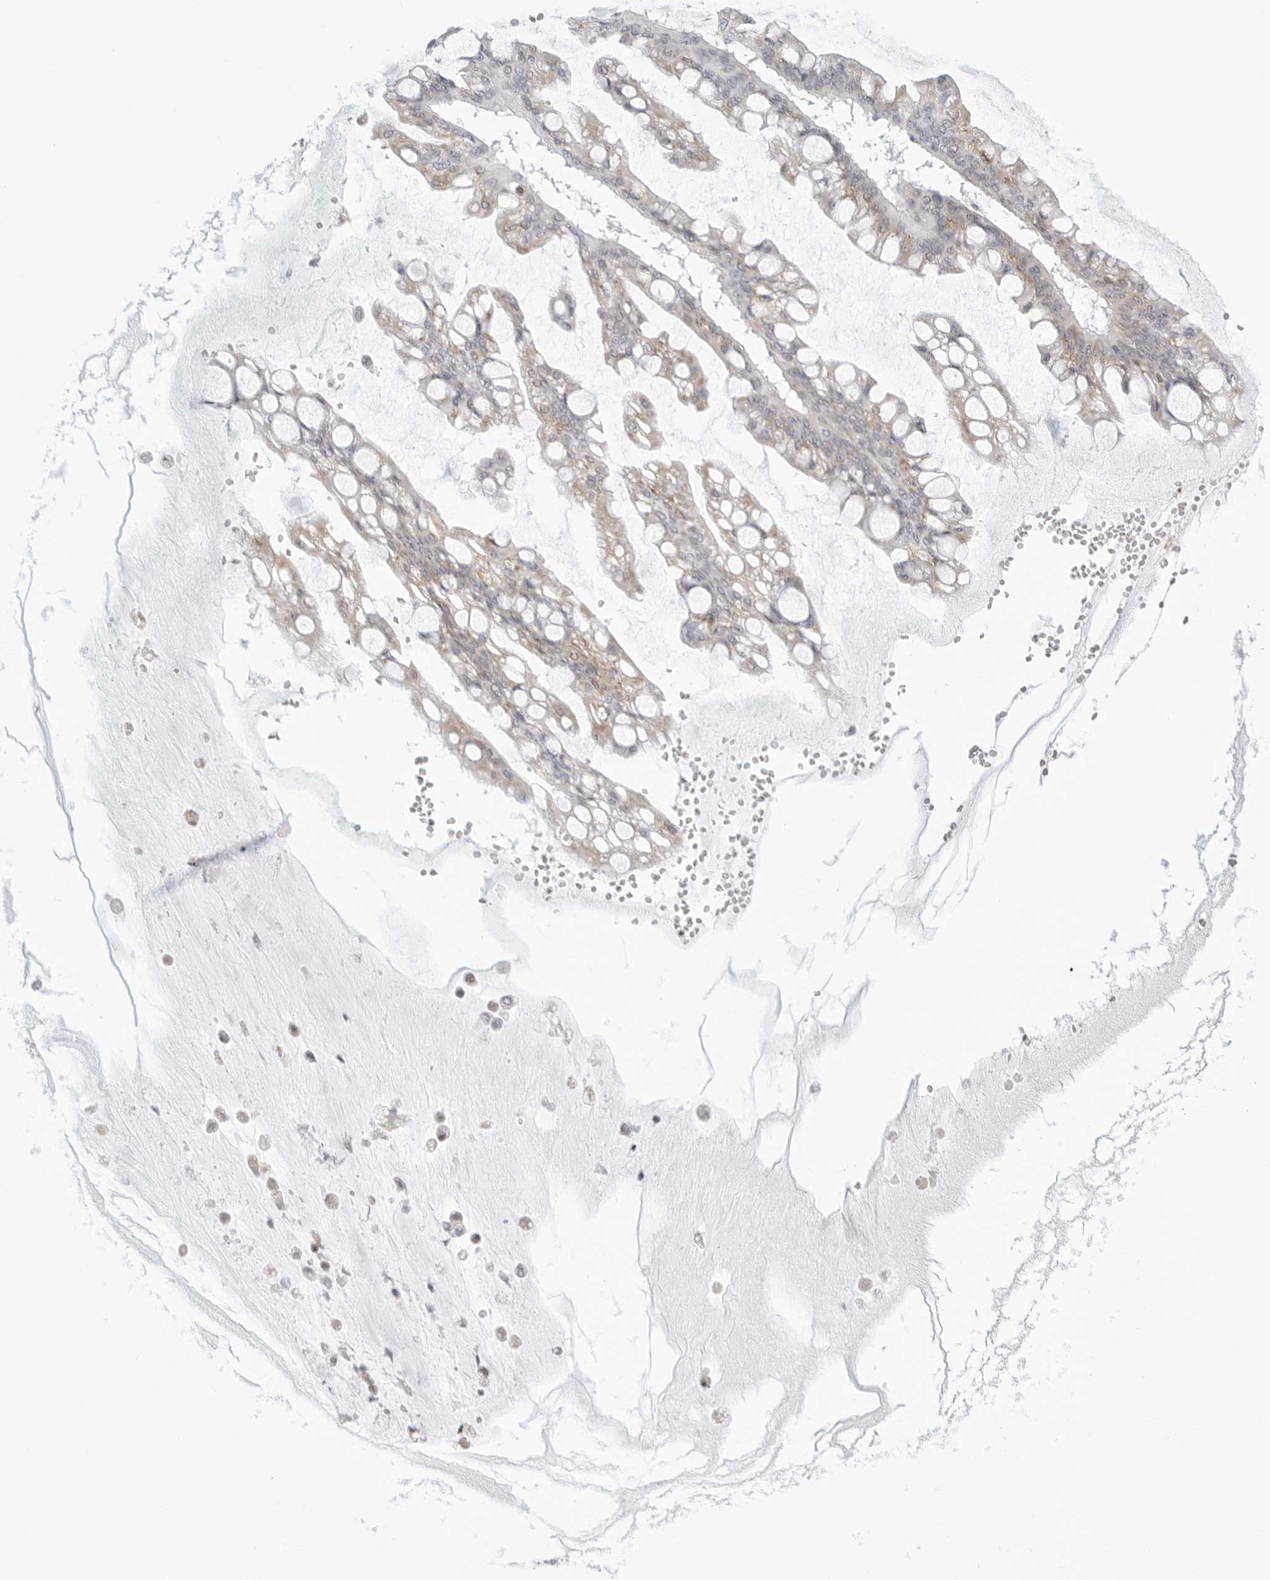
{"staining": {"intensity": "weak", "quantity": "25%-75%", "location": "cytoplasmic/membranous"}, "tissue": "ovarian cancer", "cell_type": "Tumor cells", "image_type": "cancer", "snomed": [{"axis": "morphology", "description": "Cystadenocarcinoma, mucinous, NOS"}, {"axis": "topography", "description": "Ovary"}], "caption": "High-power microscopy captured an immunohistochemistry photomicrograph of mucinous cystadenocarcinoma (ovarian), revealing weak cytoplasmic/membranous positivity in about 25%-75% of tumor cells. (DAB (3,3'-diaminobenzidine) IHC, brown staining for protein, blue staining for nuclei).", "gene": "RPN1", "patient": {"sex": "female", "age": 73}}